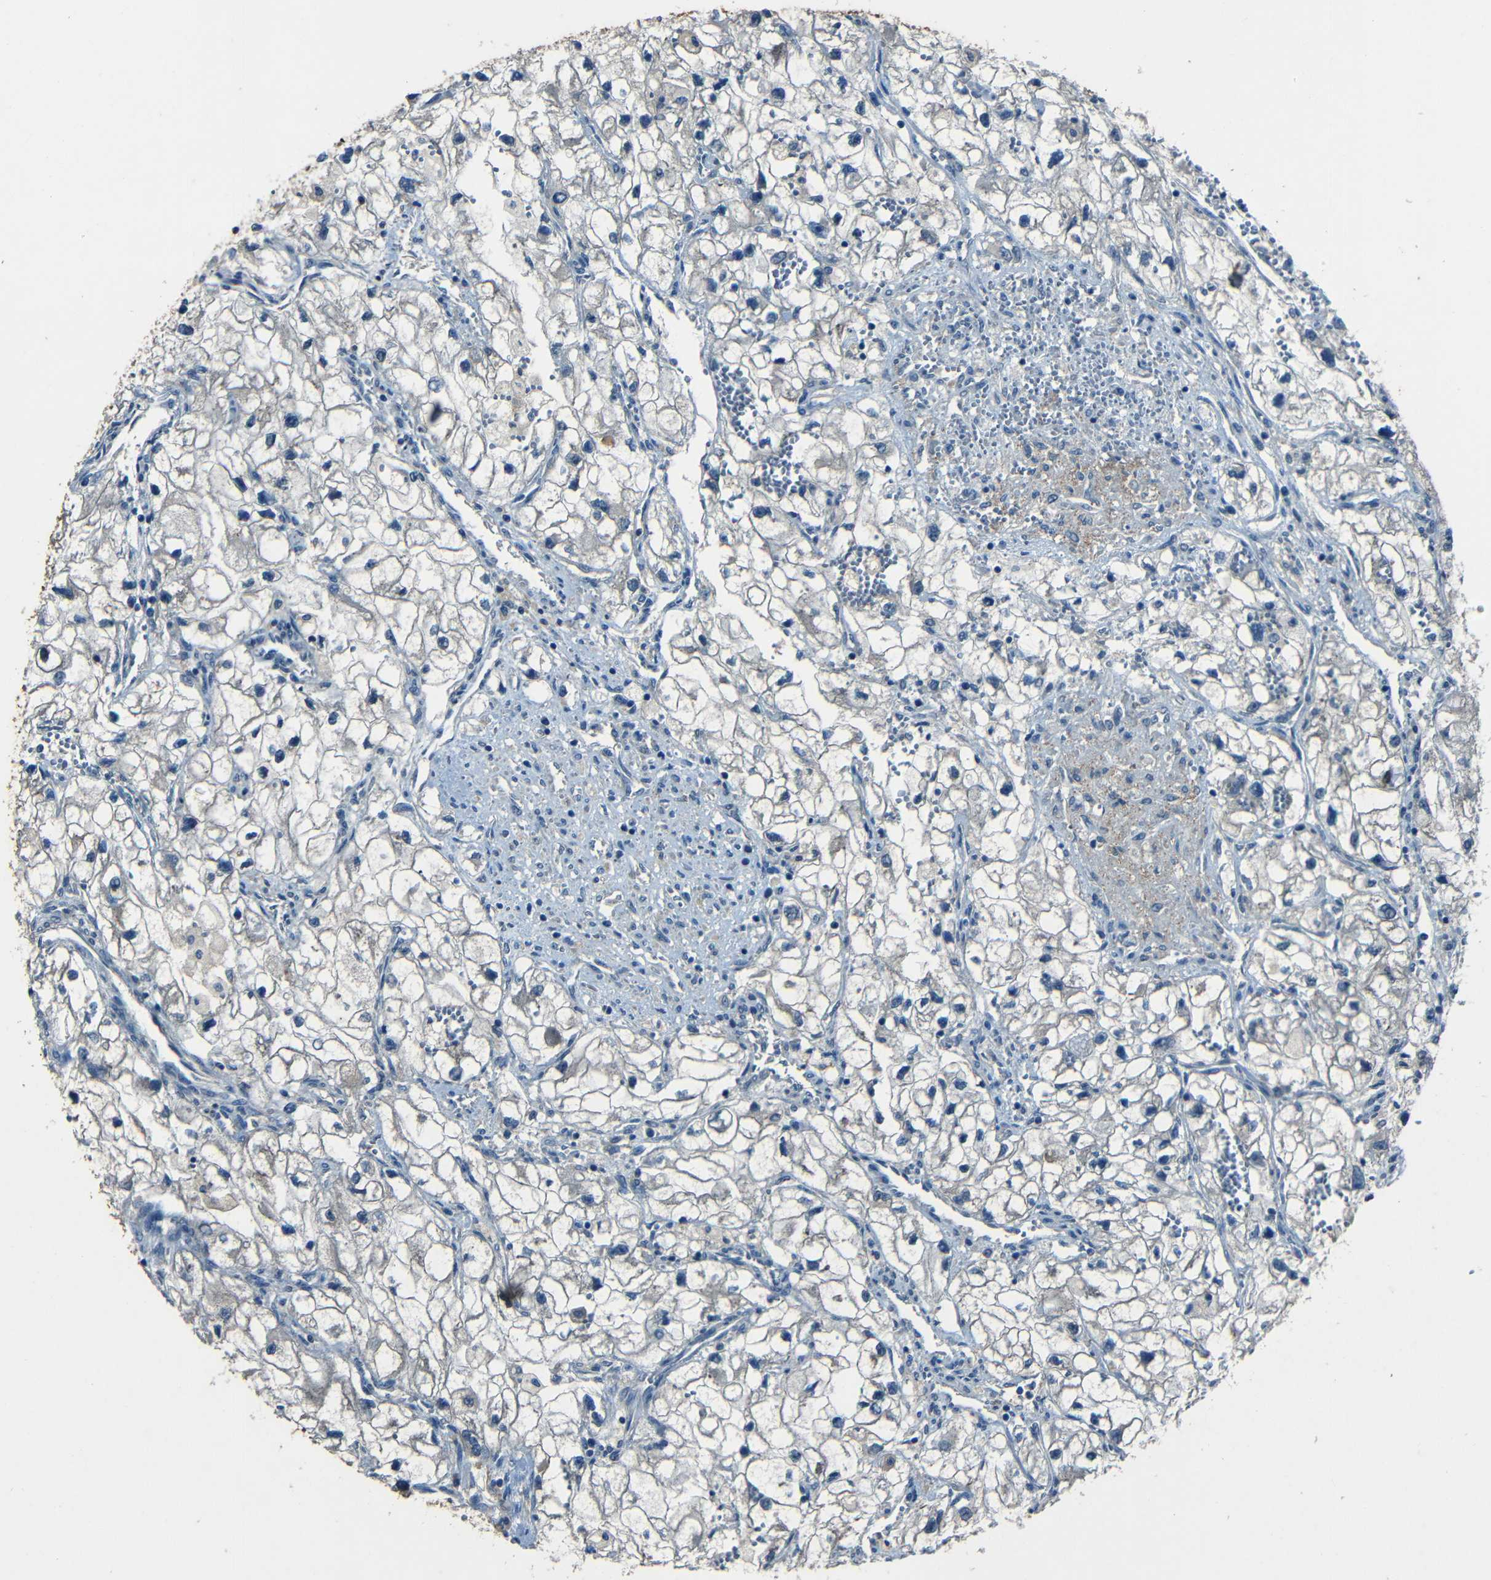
{"staining": {"intensity": "negative", "quantity": "none", "location": "none"}, "tissue": "renal cancer", "cell_type": "Tumor cells", "image_type": "cancer", "snomed": [{"axis": "morphology", "description": "Adenocarcinoma, NOS"}, {"axis": "topography", "description": "Kidney"}], "caption": "Tumor cells show no significant staining in renal cancer. (Stains: DAB immunohistochemistry with hematoxylin counter stain, Microscopy: brightfield microscopy at high magnification).", "gene": "SLA", "patient": {"sex": "female", "age": 70}}